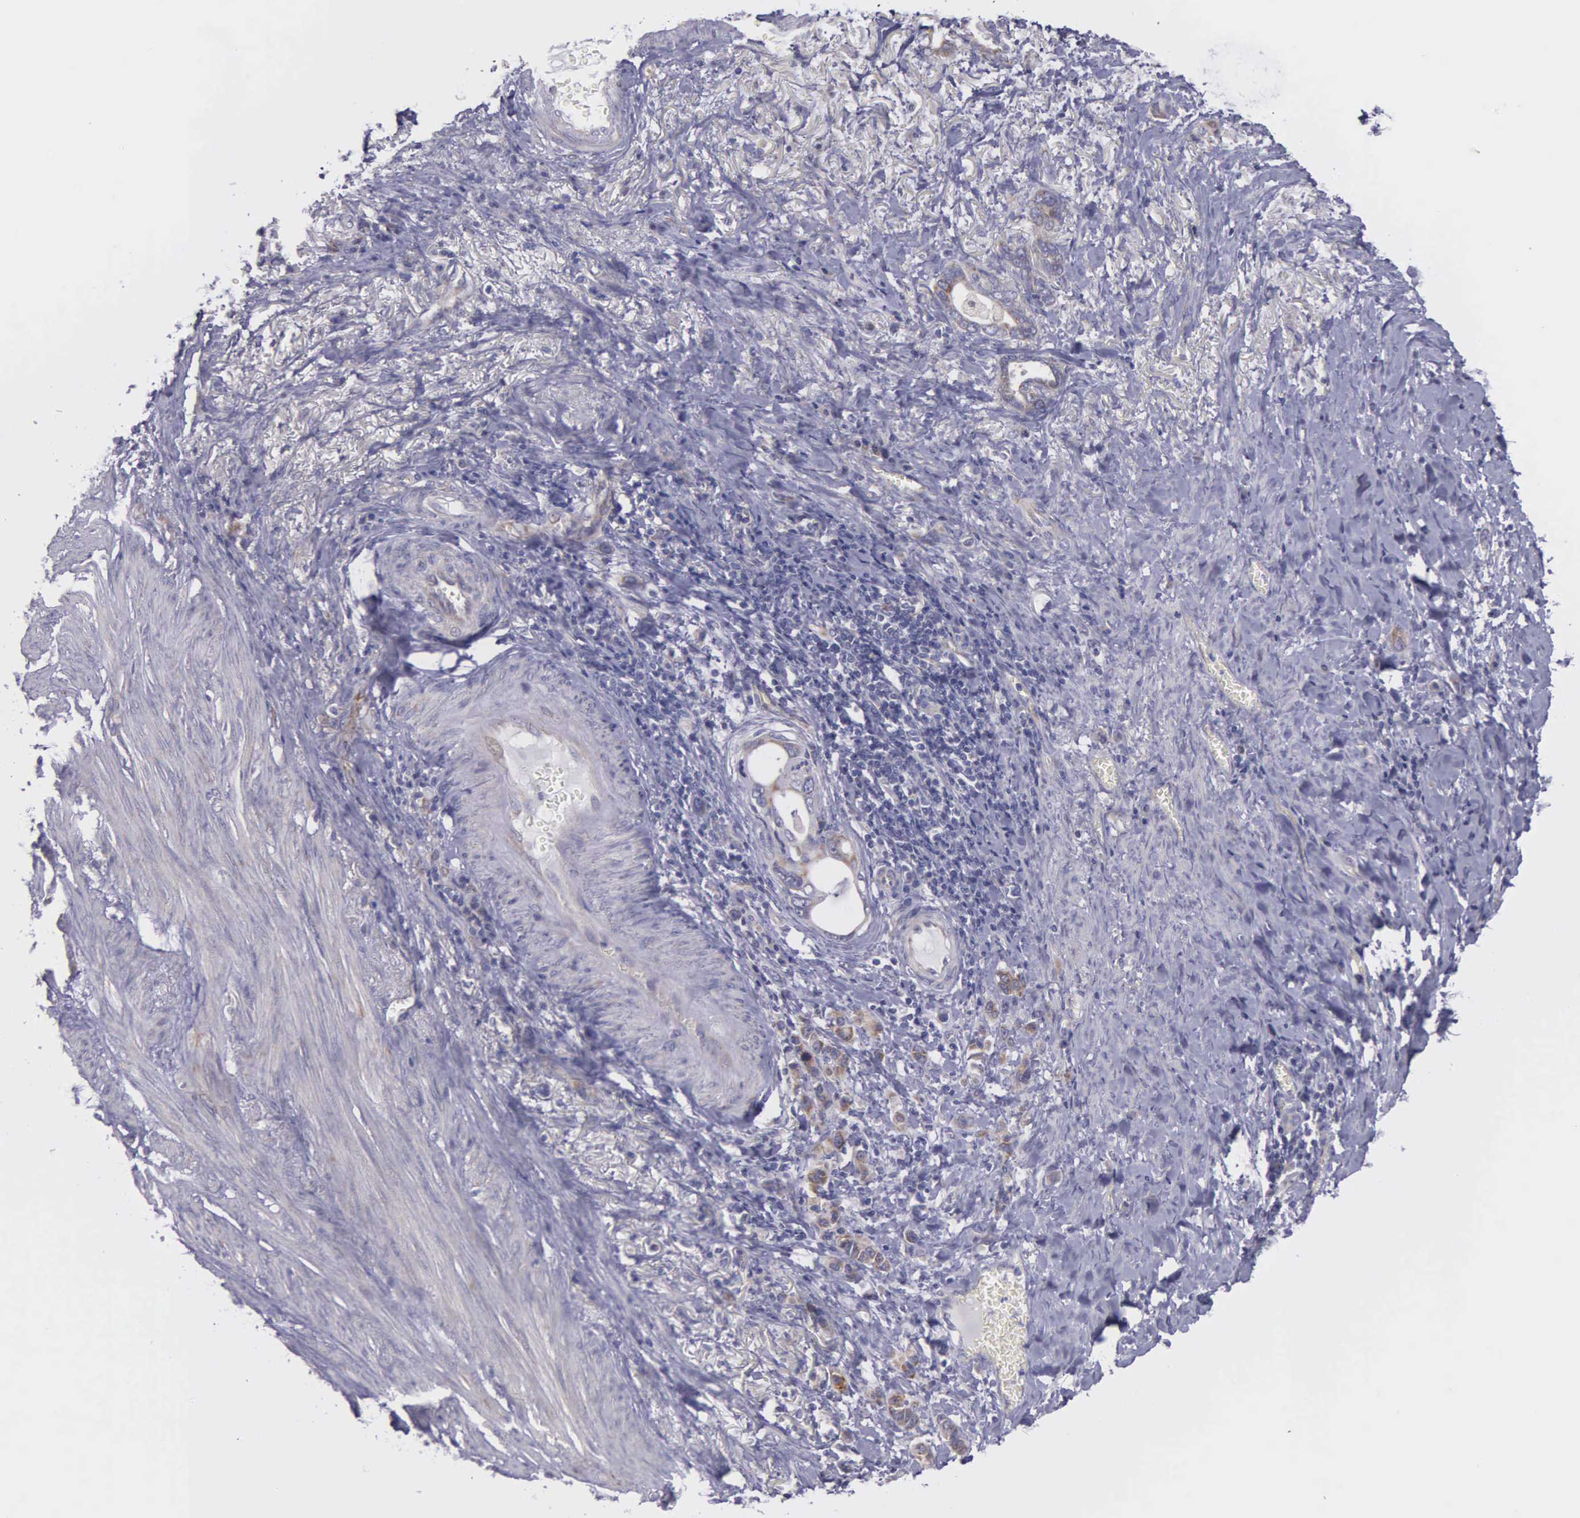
{"staining": {"intensity": "moderate", "quantity": ">75%", "location": "cytoplasmic/membranous"}, "tissue": "stomach cancer", "cell_type": "Tumor cells", "image_type": "cancer", "snomed": [{"axis": "morphology", "description": "Adenocarcinoma, NOS"}, {"axis": "topography", "description": "Stomach"}], "caption": "Immunohistochemistry histopathology image of neoplastic tissue: stomach cancer stained using immunohistochemistry (IHC) shows medium levels of moderate protein expression localized specifically in the cytoplasmic/membranous of tumor cells, appearing as a cytoplasmic/membranous brown color.", "gene": "SYNJ2BP", "patient": {"sex": "male", "age": 78}}